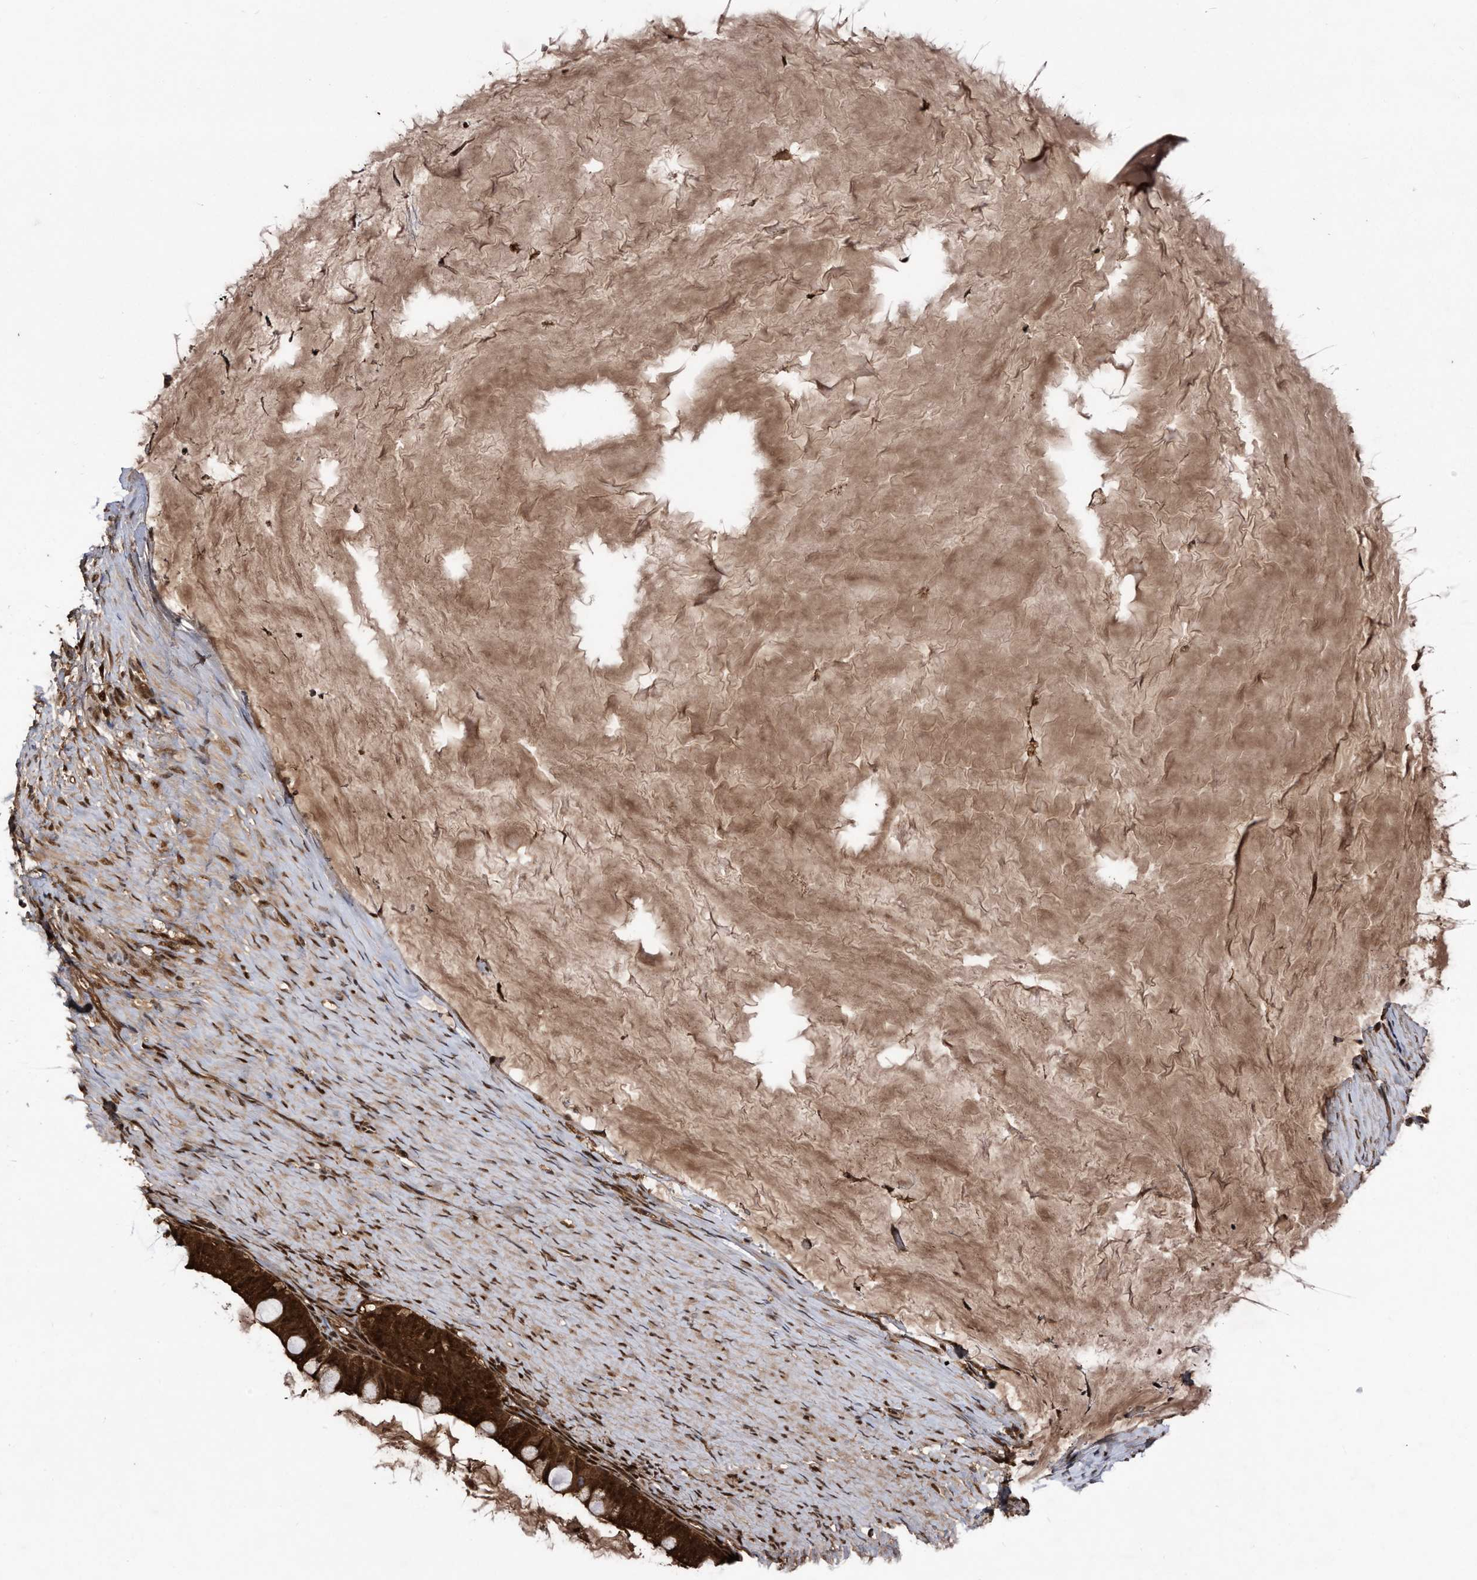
{"staining": {"intensity": "strong", "quantity": ">75%", "location": "cytoplasmic/membranous,nuclear"}, "tissue": "ovarian cancer", "cell_type": "Tumor cells", "image_type": "cancer", "snomed": [{"axis": "morphology", "description": "Cystadenocarcinoma, mucinous, NOS"}, {"axis": "topography", "description": "Ovary"}], "caption": "This histopathology image shows IHC staining of ovarian cancer (mucinous cystadenocarcinoma), with high strong cytoplasmic/membranous and nuclear expression in about >75% of tumor cells.", "gene": "RAD23B", "patient": {"sex": "female", "age": 61}}